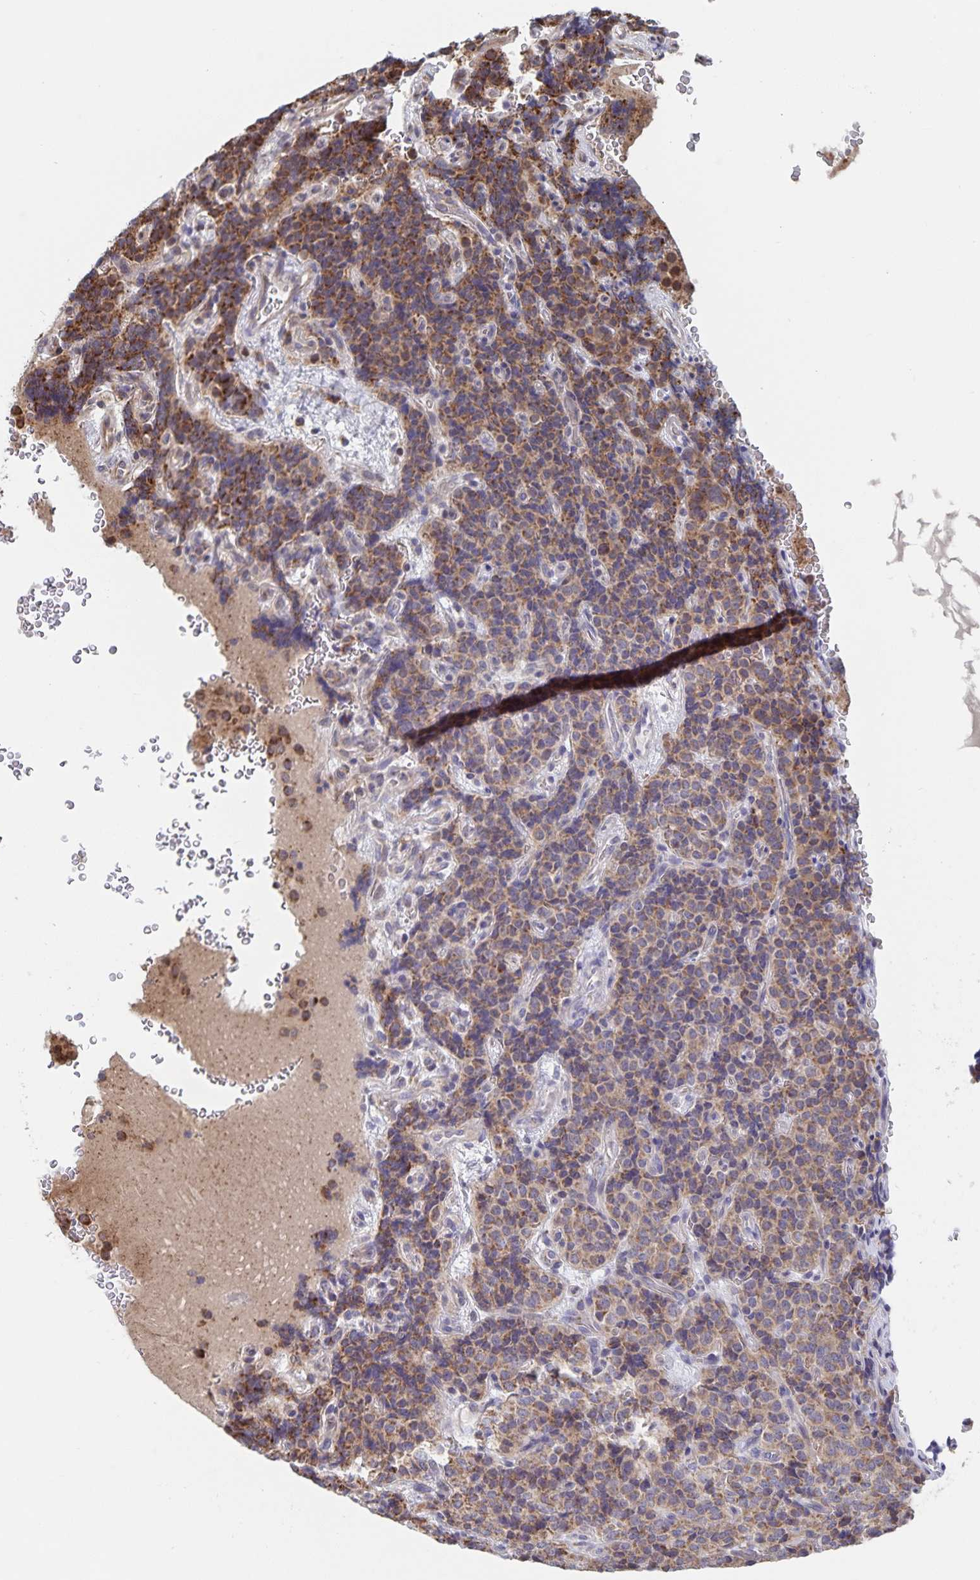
{"staining": {"intensity": "moderate", "quantity": "25%-75%", "location": "cytoplasmic/membranous"}, "tissue": "carcinoid", "cell_type": "Tumor cells", "image_type": "cancer", "snomed": [{"axis": "morphology", "description": "Carcinoid, malignant, NOS"}, {"axis": "topography", "description": "Pancreas"}], "caption": "About 25%-75% of tumor cells in human carcinoid reveal moderate cytoplasmic/membranous protein expression as visualized by brown immunohistochemical staining.", "gene": "ACACA", "patient": {"sex": "male", "age": 36}}